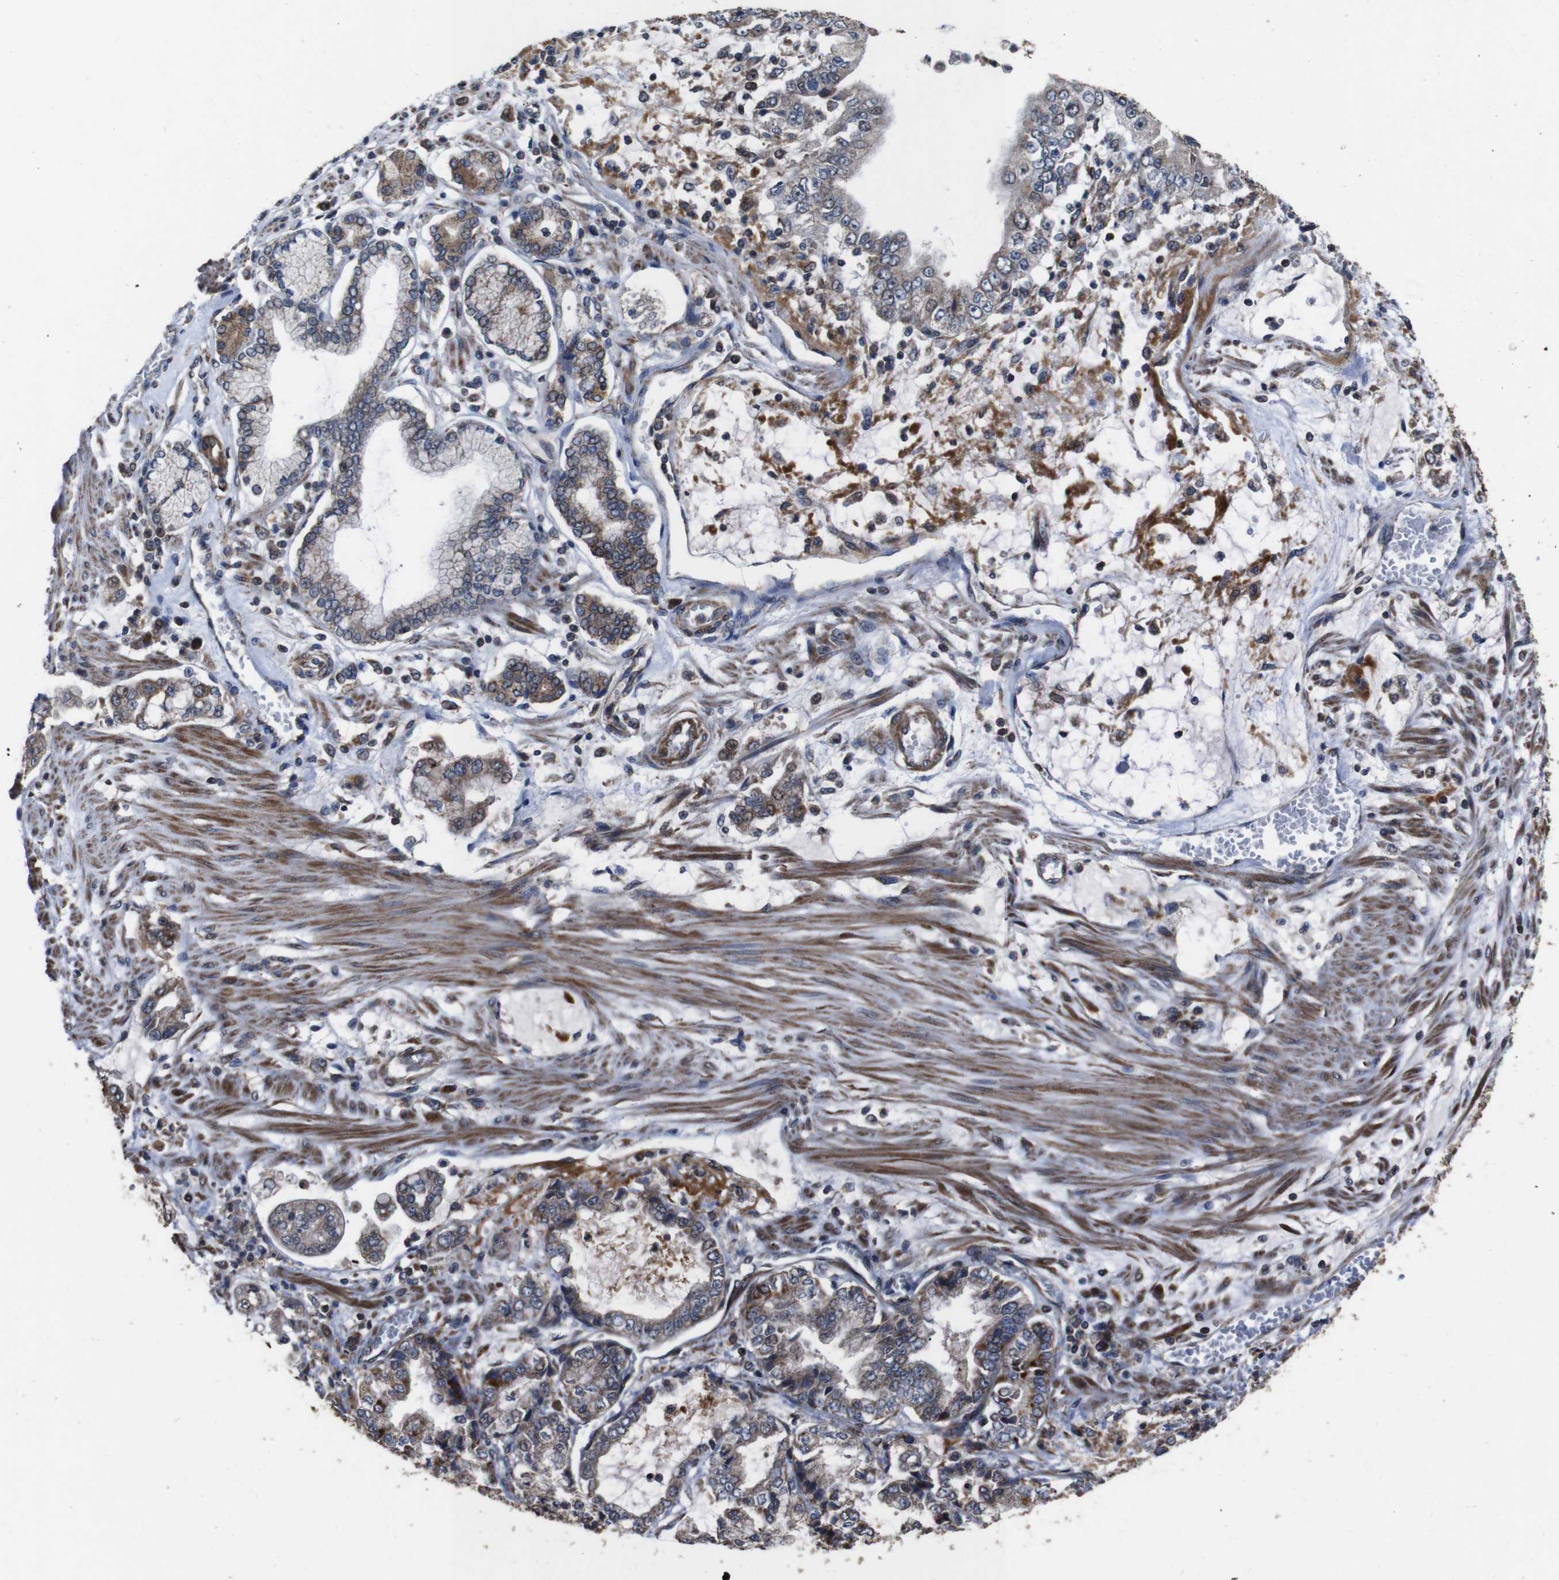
{"staining": {"intensity": "moderate", "quantity": ">75%", "location": "cytoplasmic/membranous"}, "tissue": "stomach cancer", "cell_type": "Tumor cells", "image_type": "cancer", "snomed": [{"axis": "morphology", "description": "Adenocarcinoma, NOS"}, {"axis": "topography", "description": "Stomach"}], "caption": "Immunohistochemical staining of adenocarcinoma (stomach) shows medium levels of moderate cytoplasmic/membranous expression in about >75% of tumor cells.", "gene": "SNN", "patient": {"sex": "male", "age": 76}}